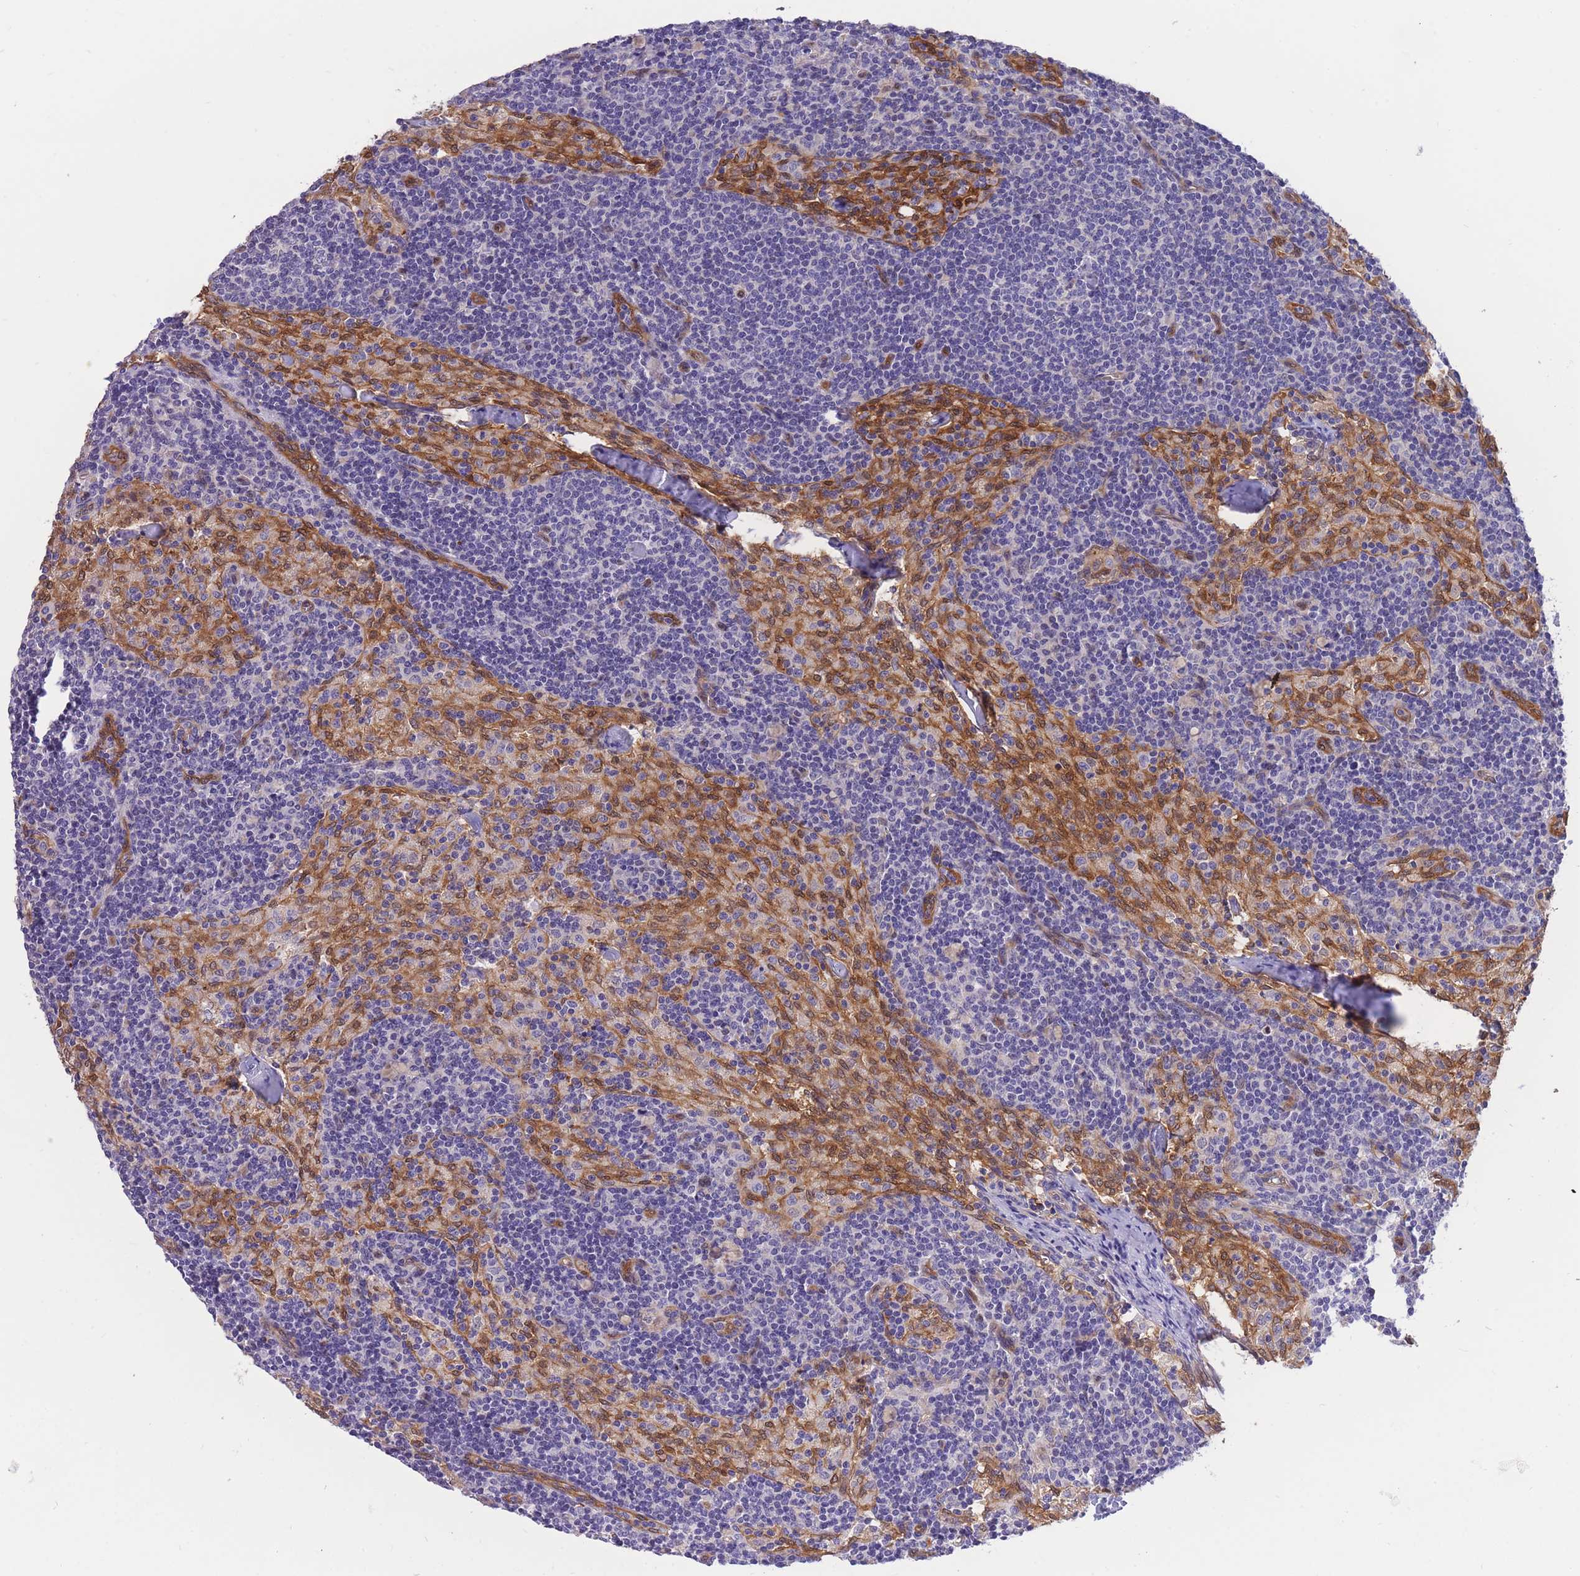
{"staining": {"intensity": "negative", "quantity": "none", "location": "none"}, "tissue": "lymph node", "cell_type": "Non-germinal center cells", "image_type": "normal", "snomed": [{"axis": "morphology", "description": "Normal tissue, NOS"}, {"axis": "topography", "description": "Lymph node"}], "caption": "This is a histopathology image of immunohistochemistry (IHC) staining of benign lymph node, which shows no positivity in non-germinal center cells. Nuclei are stained in blue.", "gene": "SULT1A1", "patient": {"sex": "female", "age": 42}}